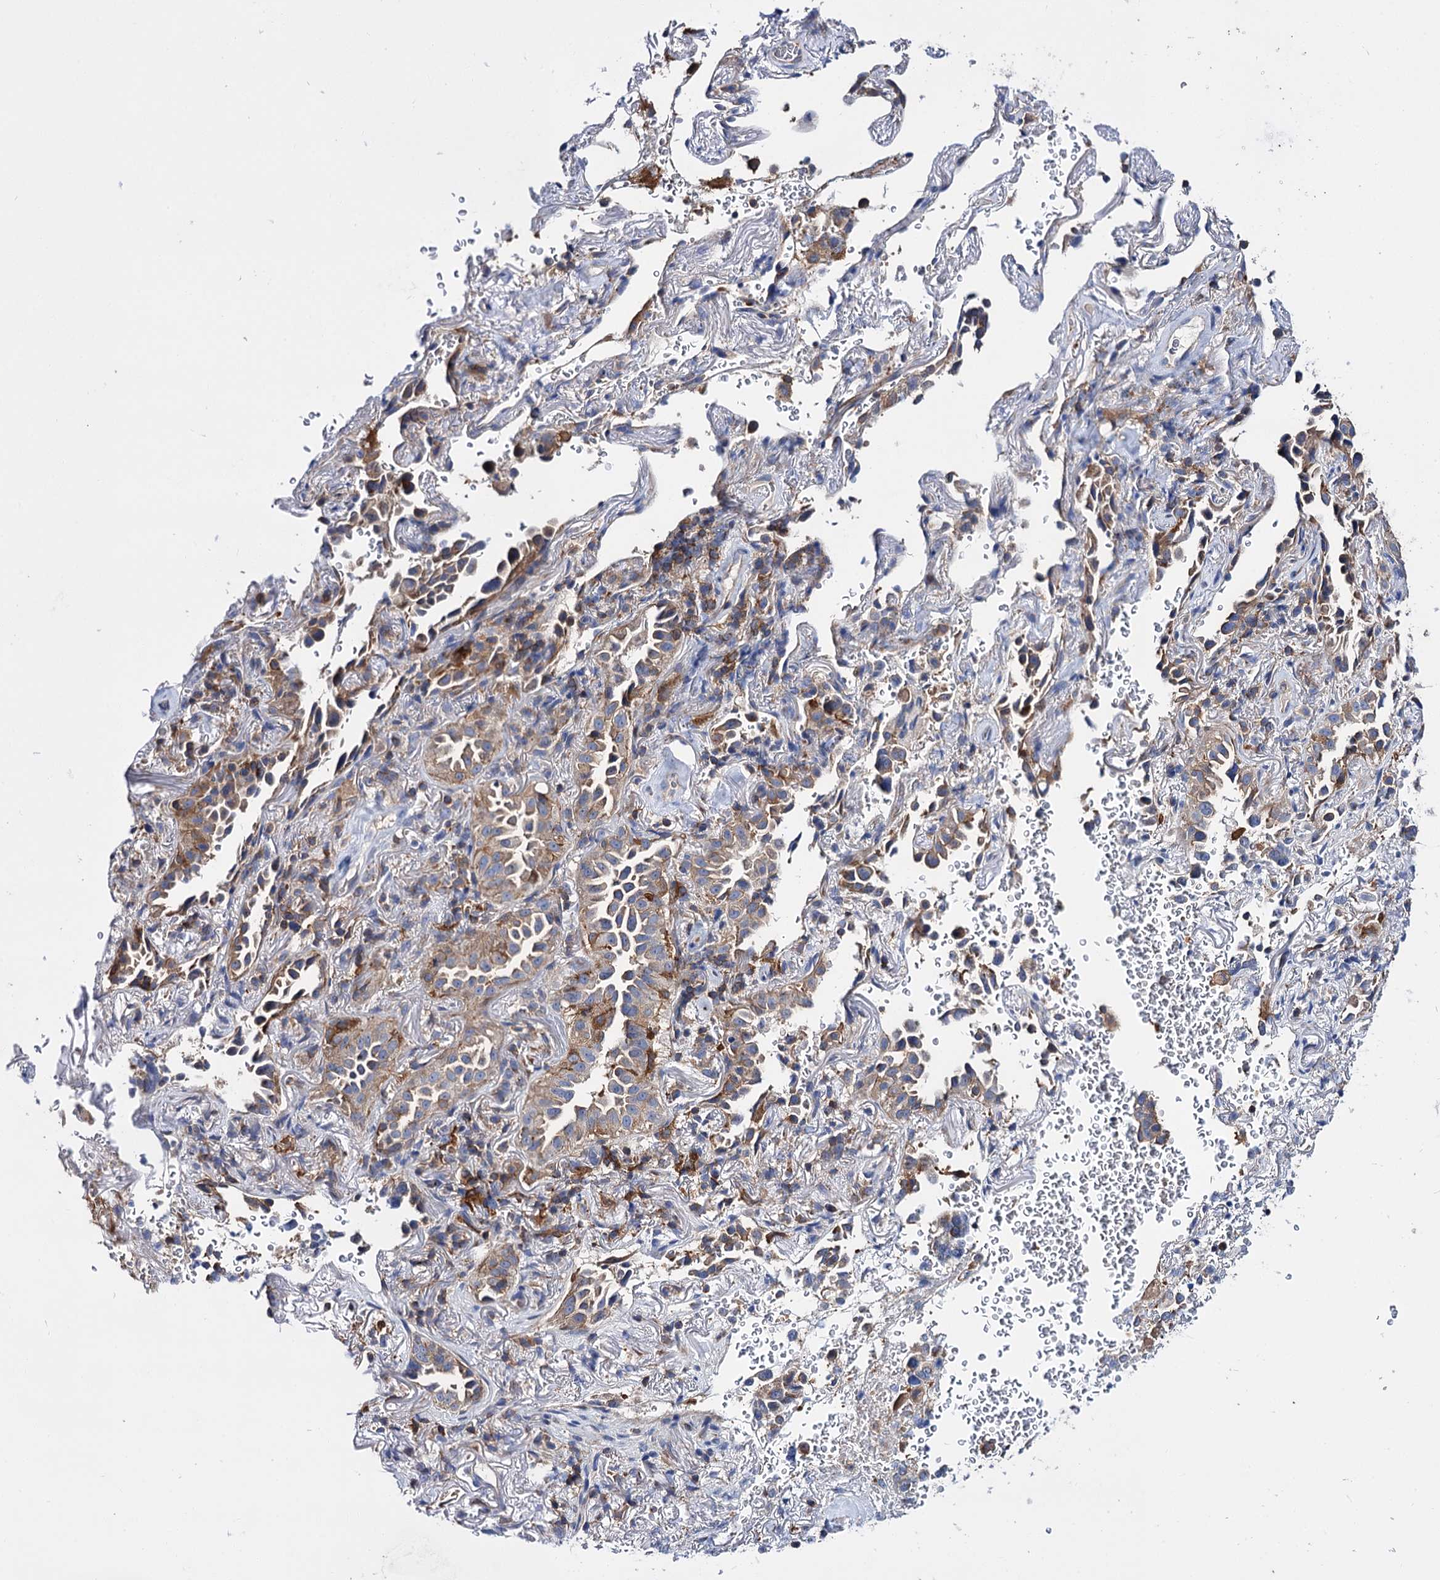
{"staining": {"intensity": "moderate", "quantity": ">75%", "location": "cytoplasmic/membranous"}, "tissue": "lung cancer", "cell_type": "Tumor cells", "image_type": "cancer", "snomed": [{"axis": "morphology", "description": "Adenocarcinoma, NOS"}, {"axis": "topography", "description": "Lung"}], "caption": "This is an image of immunohistochemistry (IHC) staining of lung adenocarcinoma, which shows moderate expression in the cytoplasmic/membranous of tumor cells.", "gene": "UBASH3B", "patient": {"sex": "female", "age": 69}}